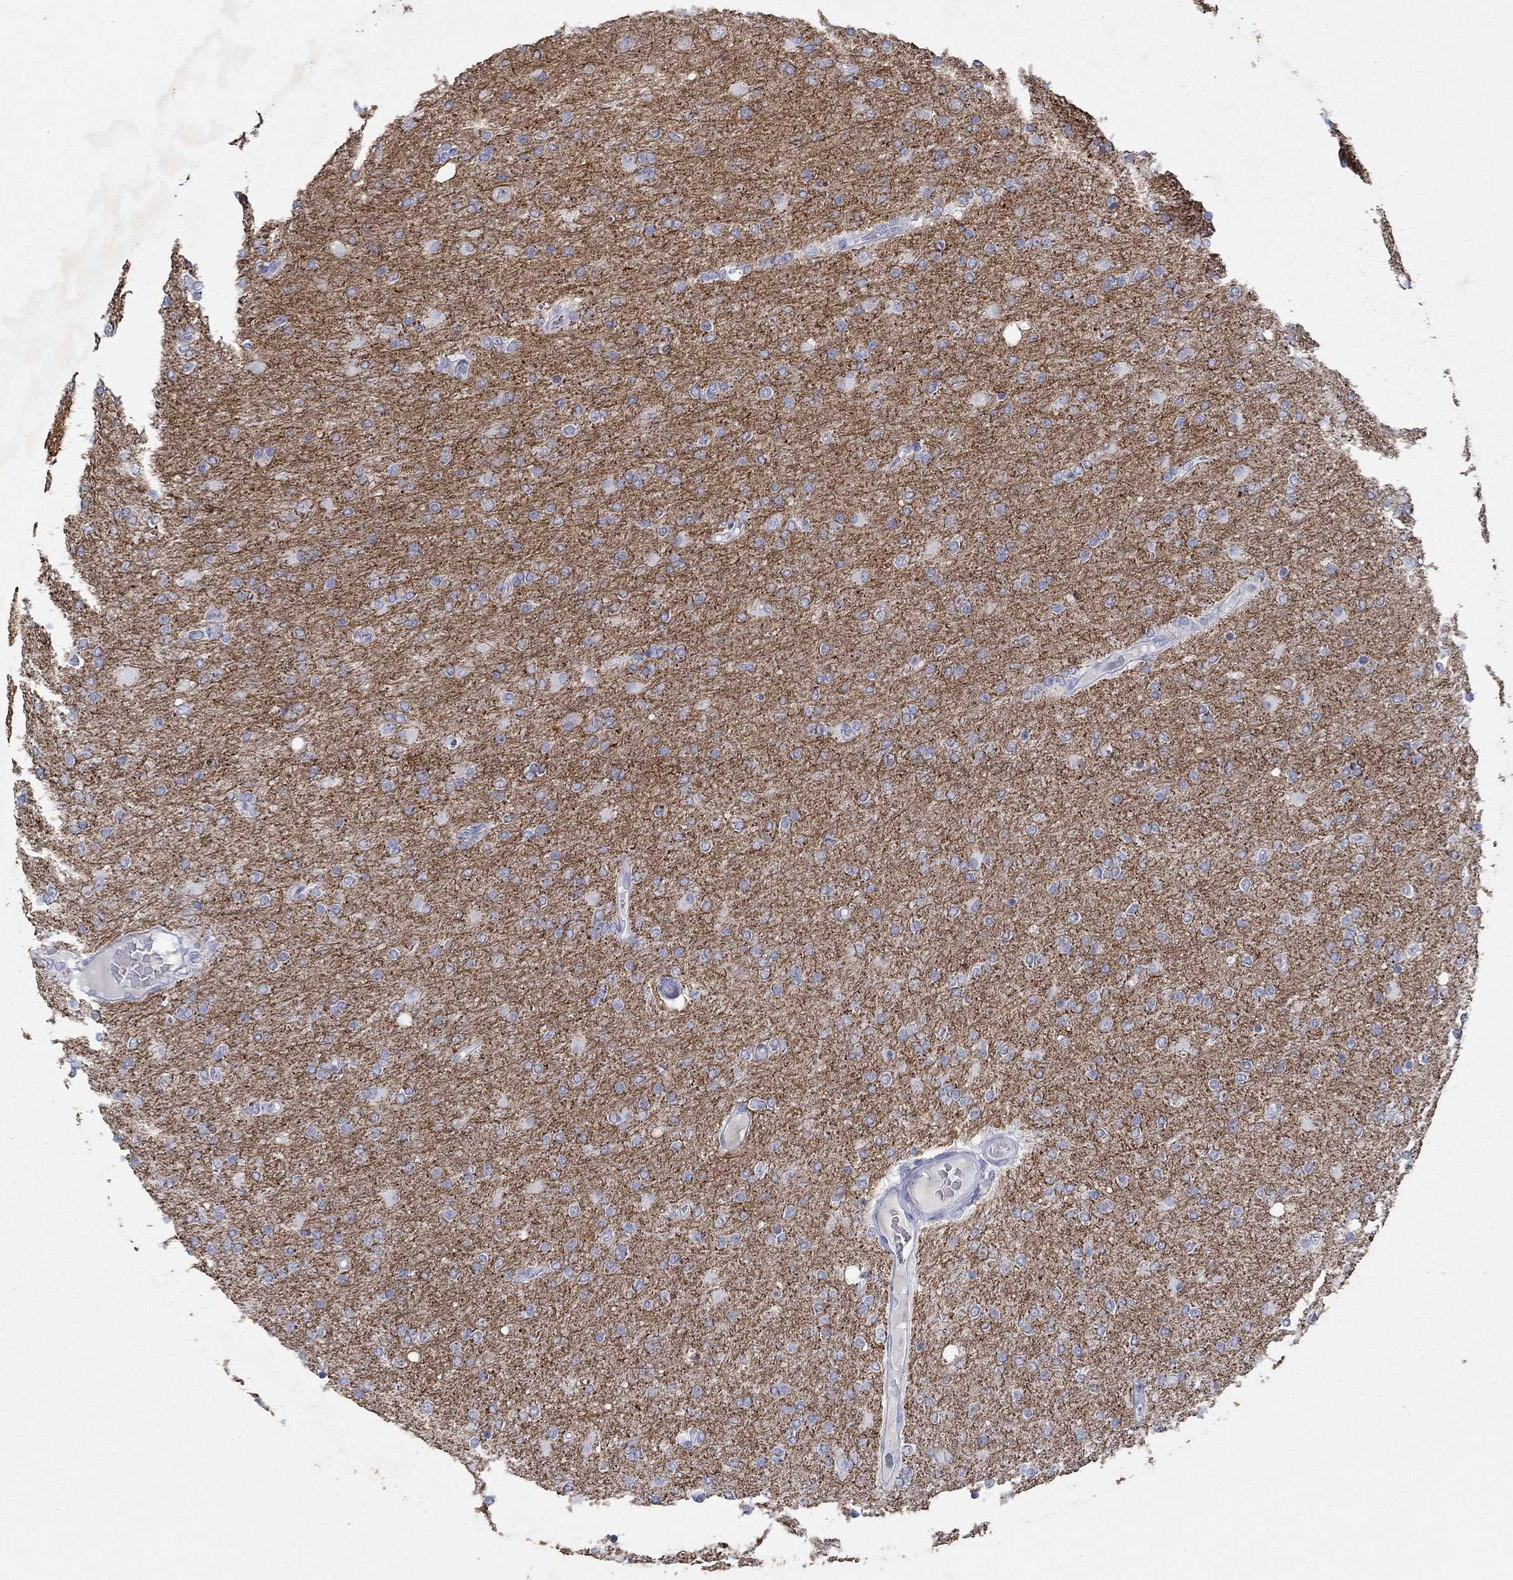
{"staining": {"intensity": "negative", "quantity": "none", "location": "none"}, "tissue": "glioma", "cell_type": "Tumor cells", "image_type": "cancer", "snomed": [{"axis": "morphology", "description": "Glioma, malignant, High grade"}, {"axis": "topography", "description": "Cerebral cortex"}], "caption": "Glioma was stained to show a protein in brown. There is no significant positivity in tumor cells.", "gene": "RFTN2", "patient": {"sex": "male", "age": 70}}